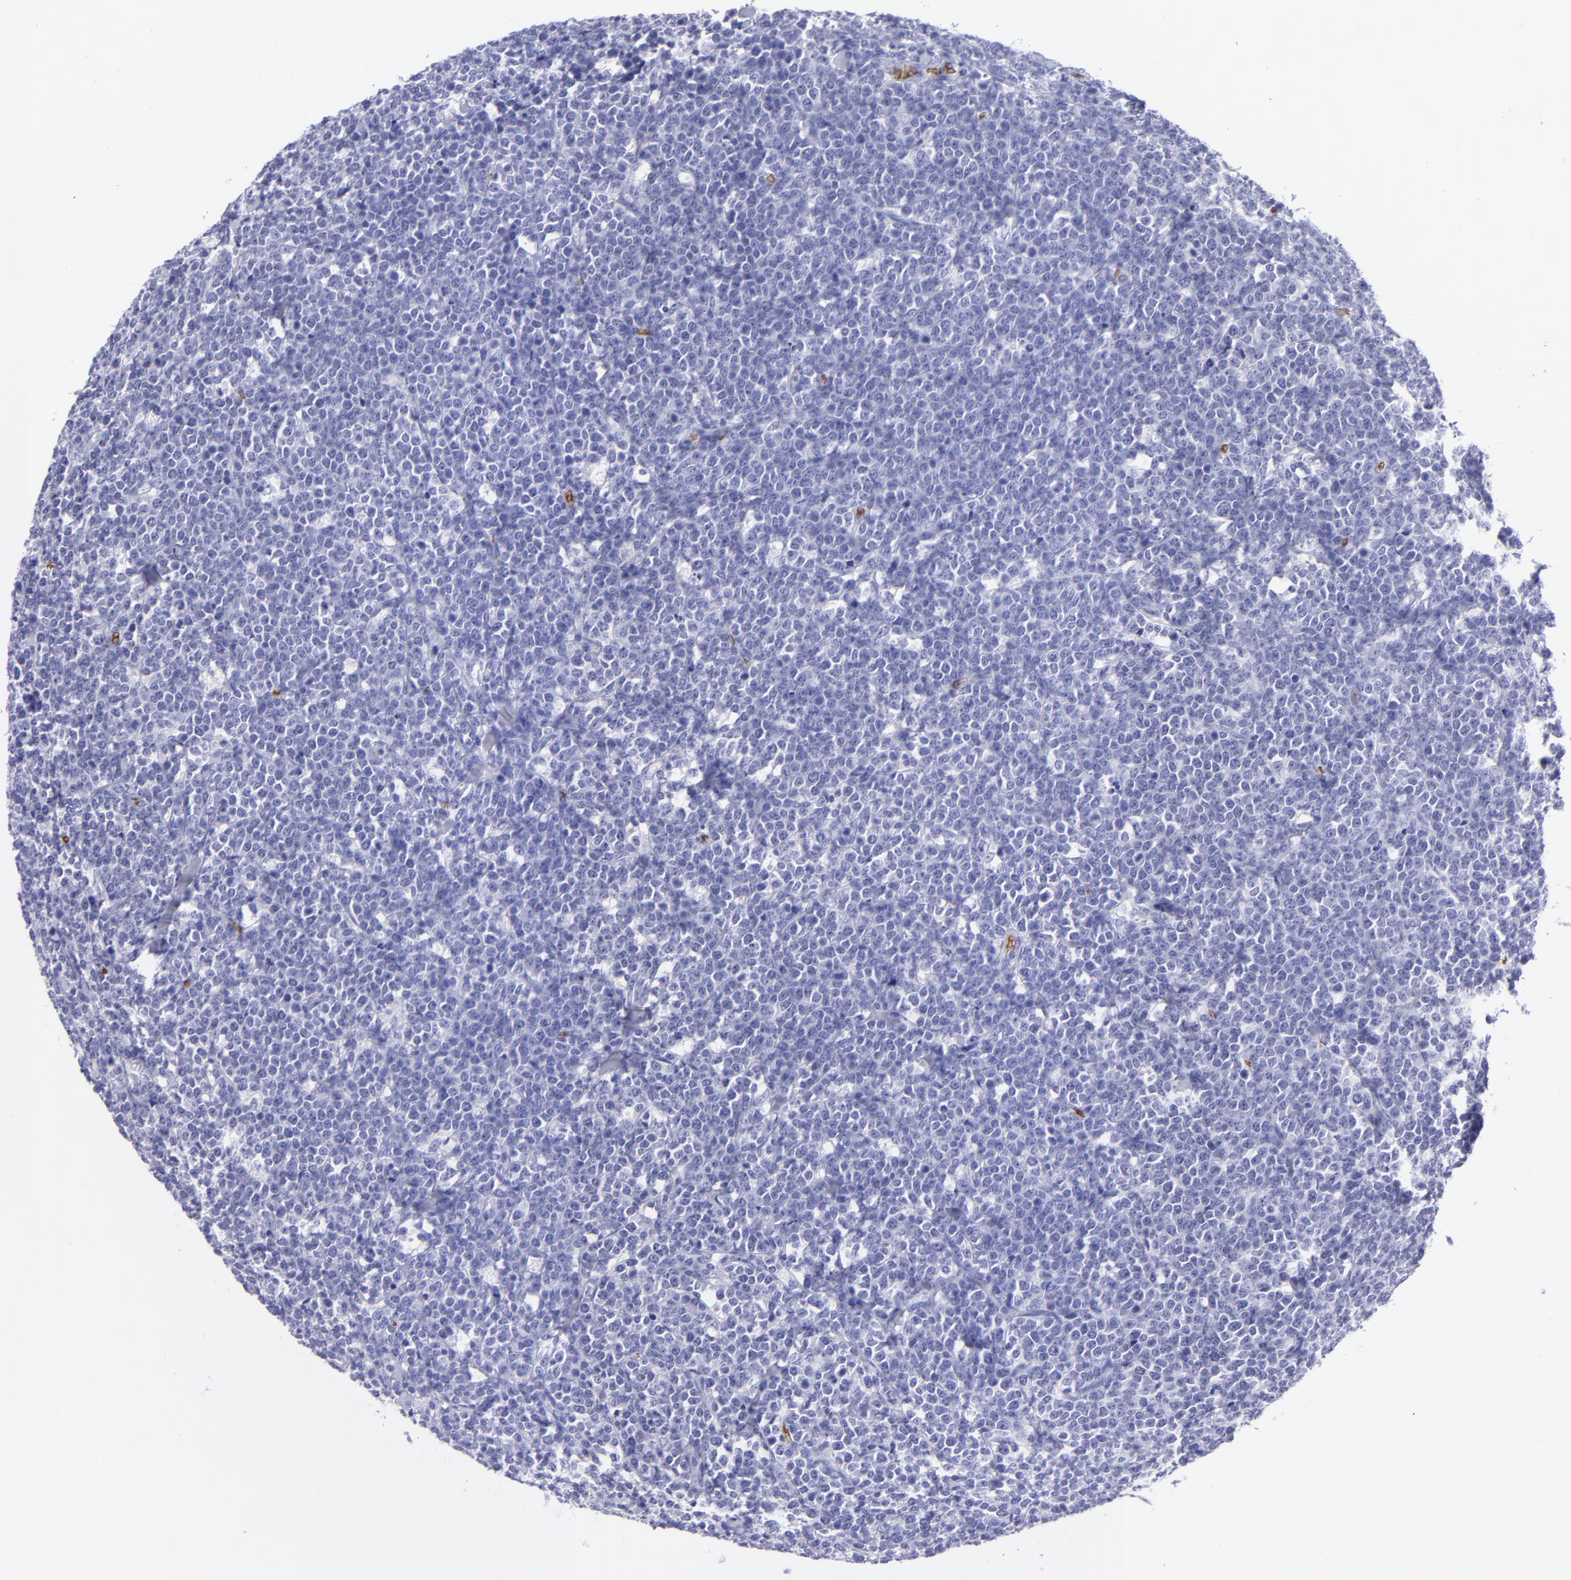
{"staining": {"intensity": "negative", "quantity": "none", "location": "none"}, "tissue": "lymphoma", "cell_type": "Tumor cells", "image_type": "cancer", "snomed": [{"axis": "morphology", "description": "Malignant lymphoma, non-Hodgkin's type, High grade"}, {"axis": "topography", "description": "Small intestine"}, {"axis": "topography", "description": "Colon"}], "caption": "Immunohistochemical staining of lymphoma demonstrates no significant expression in tumor cells.", "gene": "GYPA", "patient": {"sex": "male", "age": 8}}